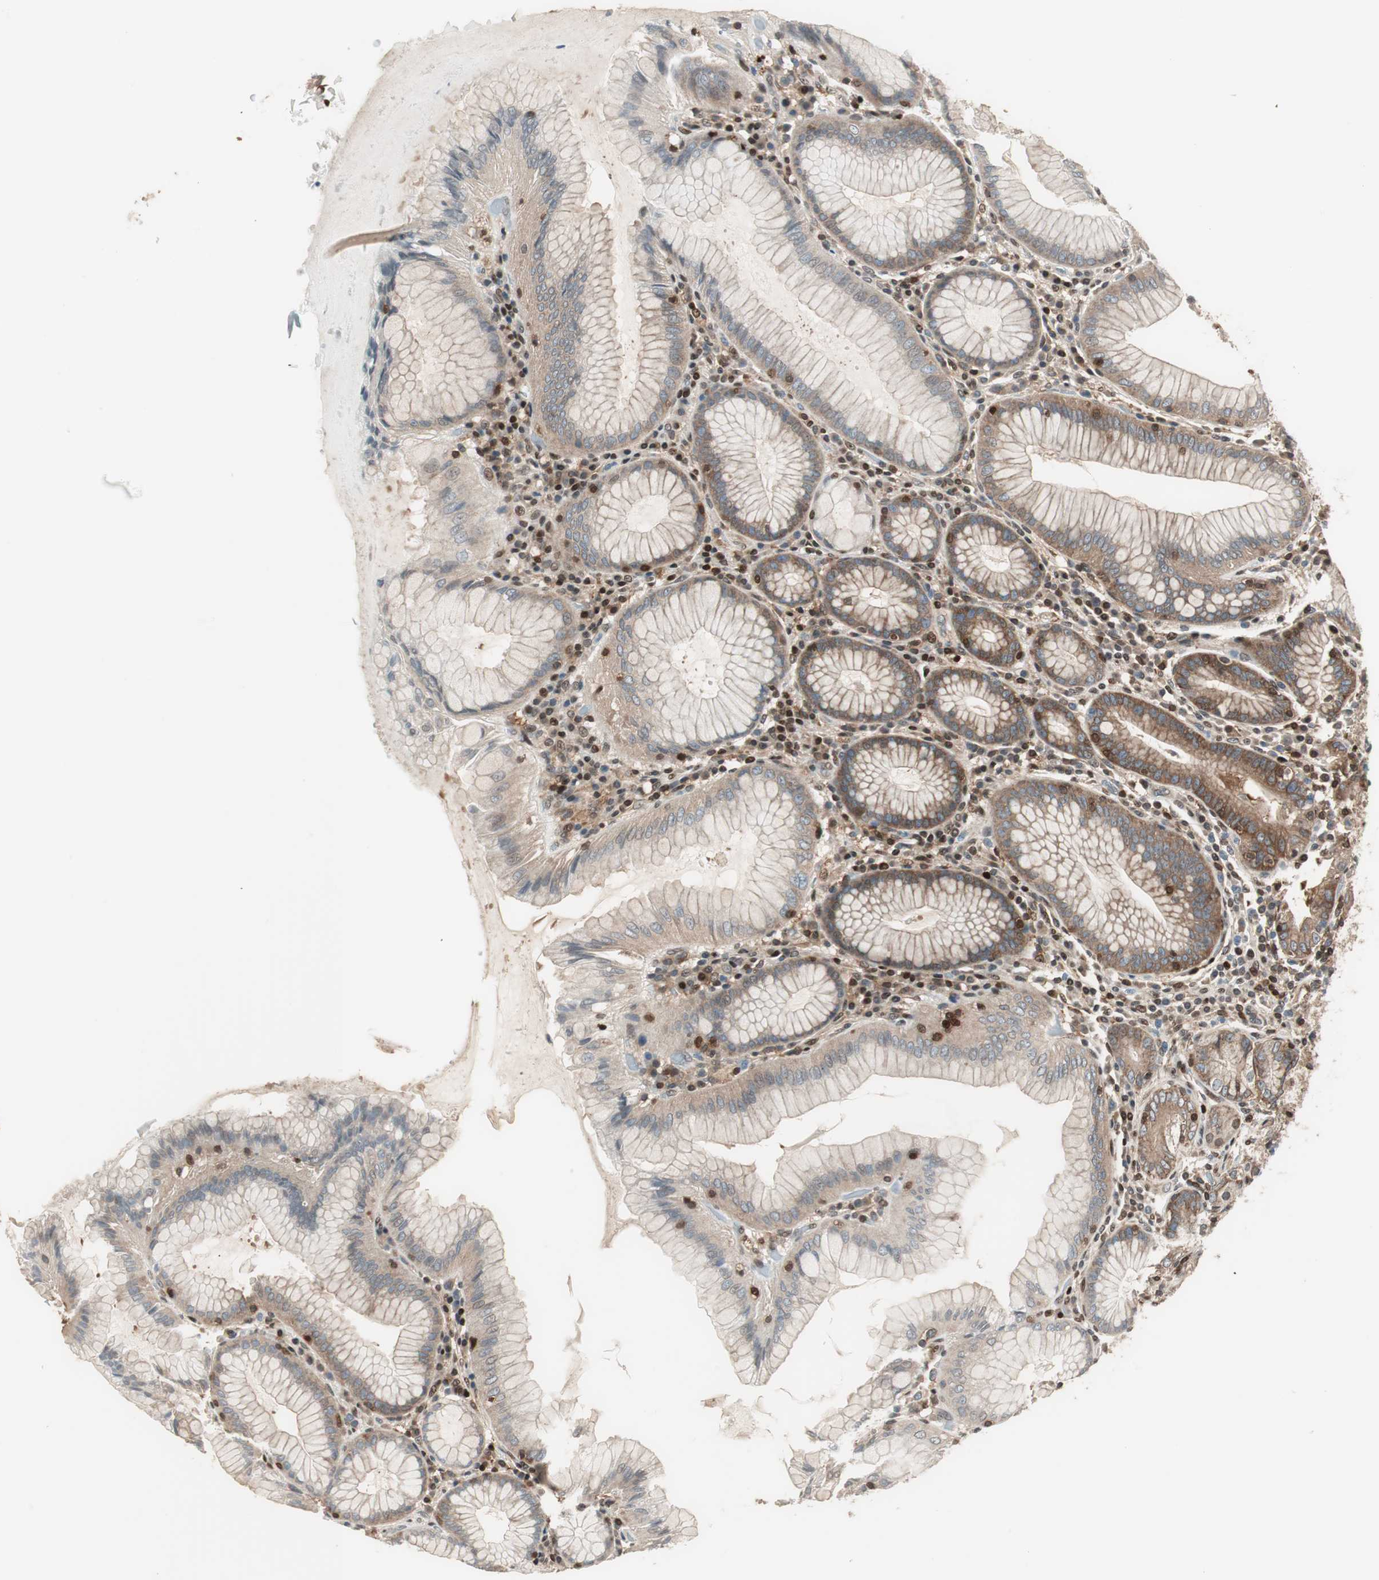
{"staining": {"intensity": "moderate", "quantity": ">75%", "location": "cytoplasmic/membranous"}, "tissue": "stomach", "cell_type": "Glandular cells", "image_type": "normal", "snomed": [{"axis": "morphology", "description": "Normal tissue, NOS"}, {"axis": "topography", "description": "Stomach, lower"}], "caption": "Protein staining demonstrates moderate cytoplasmic/membranous expression in approximately >75% of glandular cells in unremarkable stomach. The staining was performed using DAB (3,3'-diaminobenzidine), with brown indicating positive protein expression. Nuclei are stained blue with hematoxylin.", "gene": "BIN1", "patient": {"sex": "female", "age": 76}}